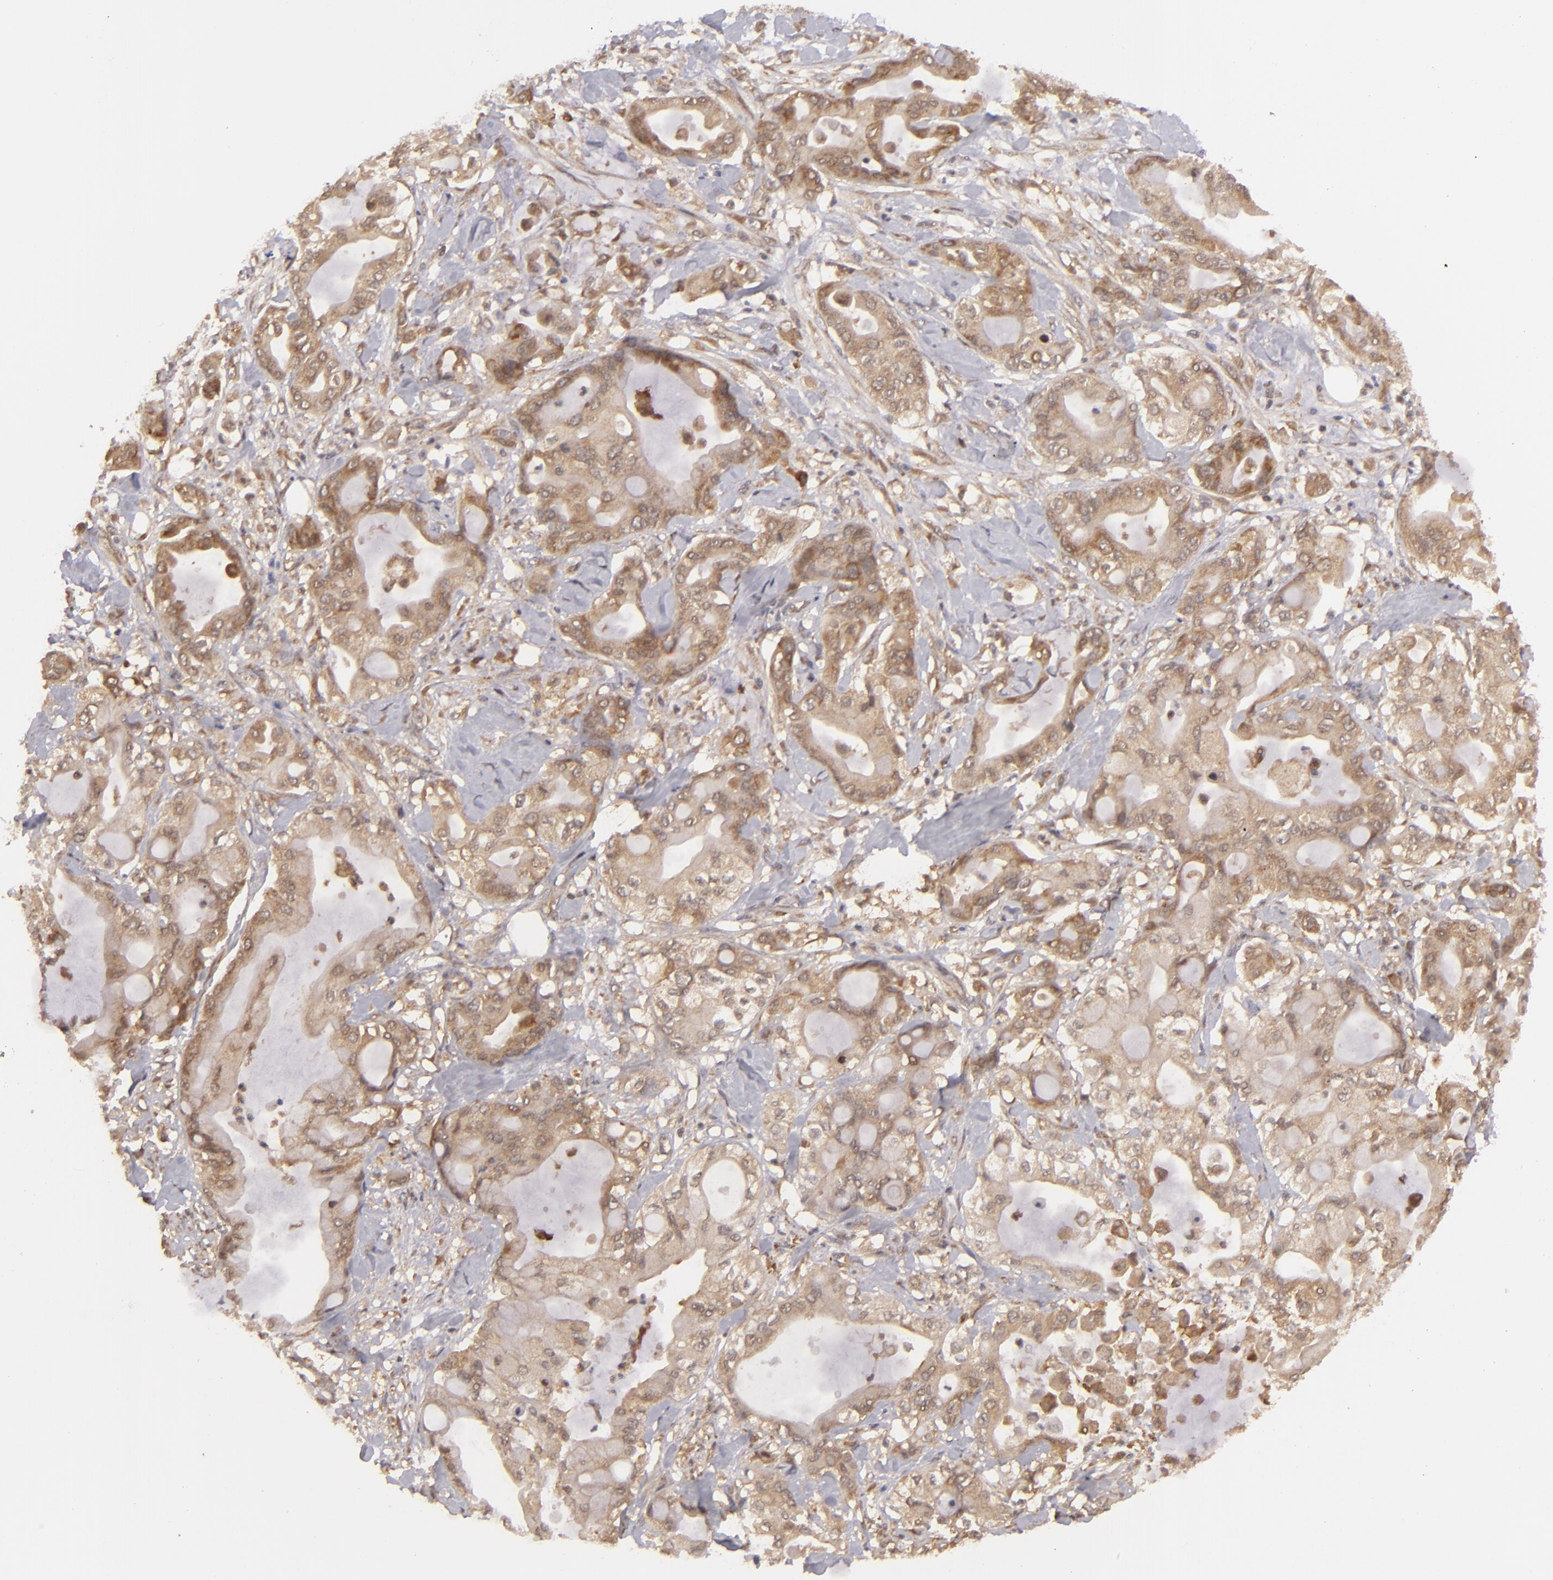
{"staining": {"intensity": "moderate", "quantity": "25%-75%", "location": "cytoplasmic/membranous"}, "tissue": "pancreatic cancer", "cell_type": "Tumor cells", "image_type": "cancer", "snomed": [{"axis": "morphology", "description": "Adenocarcinoma, NOS"}, {"axis": "morphology", "description": "Adenocarcinoma, metastatic, NOS"}, {"axis": "topography", "description": "Lymph node"}, {"axis": "topography", "description": "Pancreas"}, {"axis": "topography", "description": "Duodenum"}], "caption": "Protein expression analysis of human pancreatic metastatic adenocarcinoma reveals moderate cytoplasmic/membranous positivity in approximately 25%-75% of tumor cells.", "gene": "MAPK3", "patient": {"sex": "female", "age": 64}}